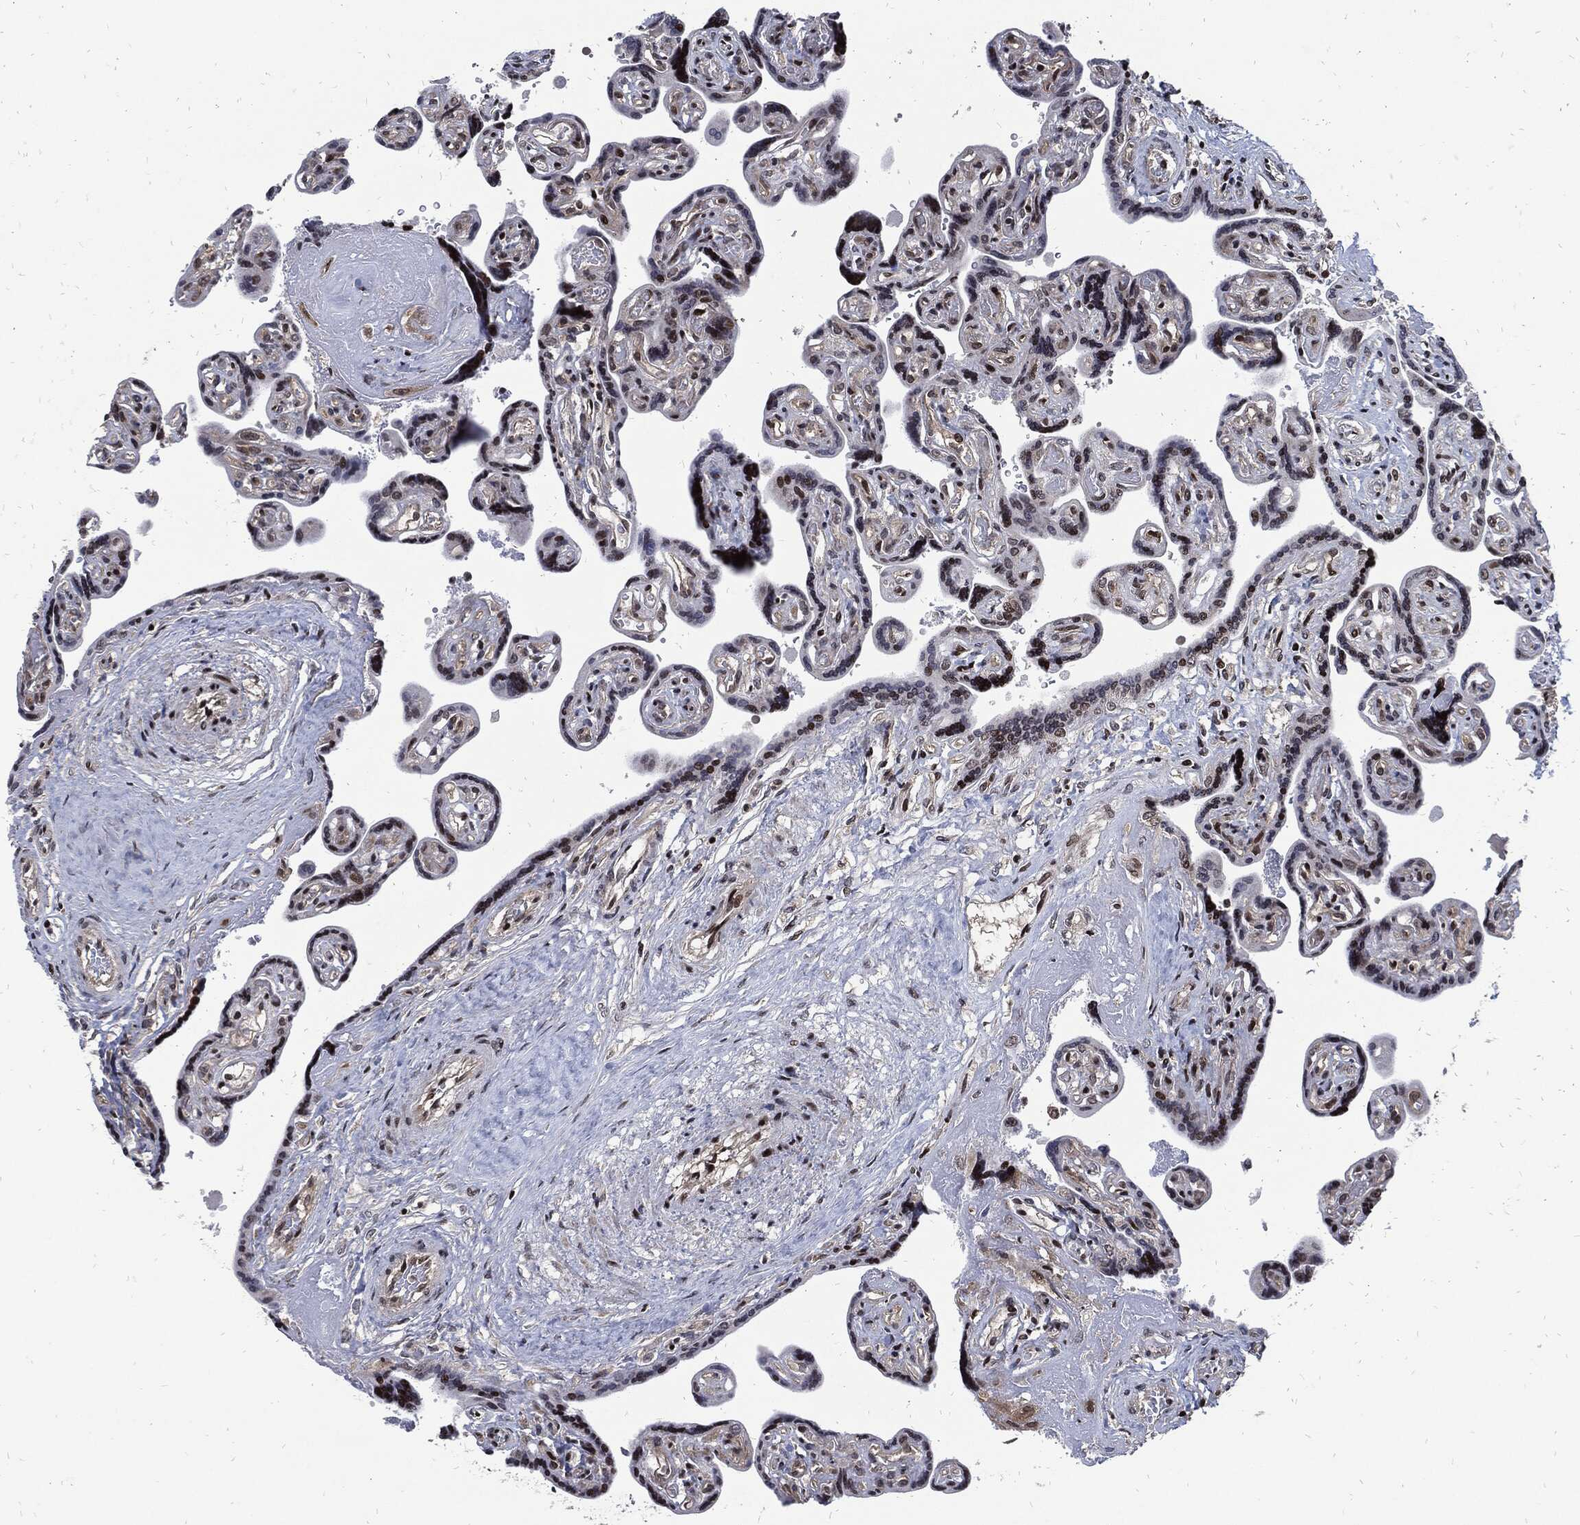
{"staining": {"intensity": "moderate", "quantity": "<25%", "location": "nuclear"}, "tissue": "placenta", "cell_type": "Decidual cells", "image_type": "normal", "snomed": [{"axis": "morphology", "description": "Normal tissue, NOS"}, {"axis": "topography", "description": "Placenta"}], "caption": "Protein staining of normal placenta displays moderate nuclear expression in about <25% of decidual cells. (IHC, brightfield microscopy, high magnification).", "gene": "ZNF775", "patient": {"sex": "female", "age": 32}}